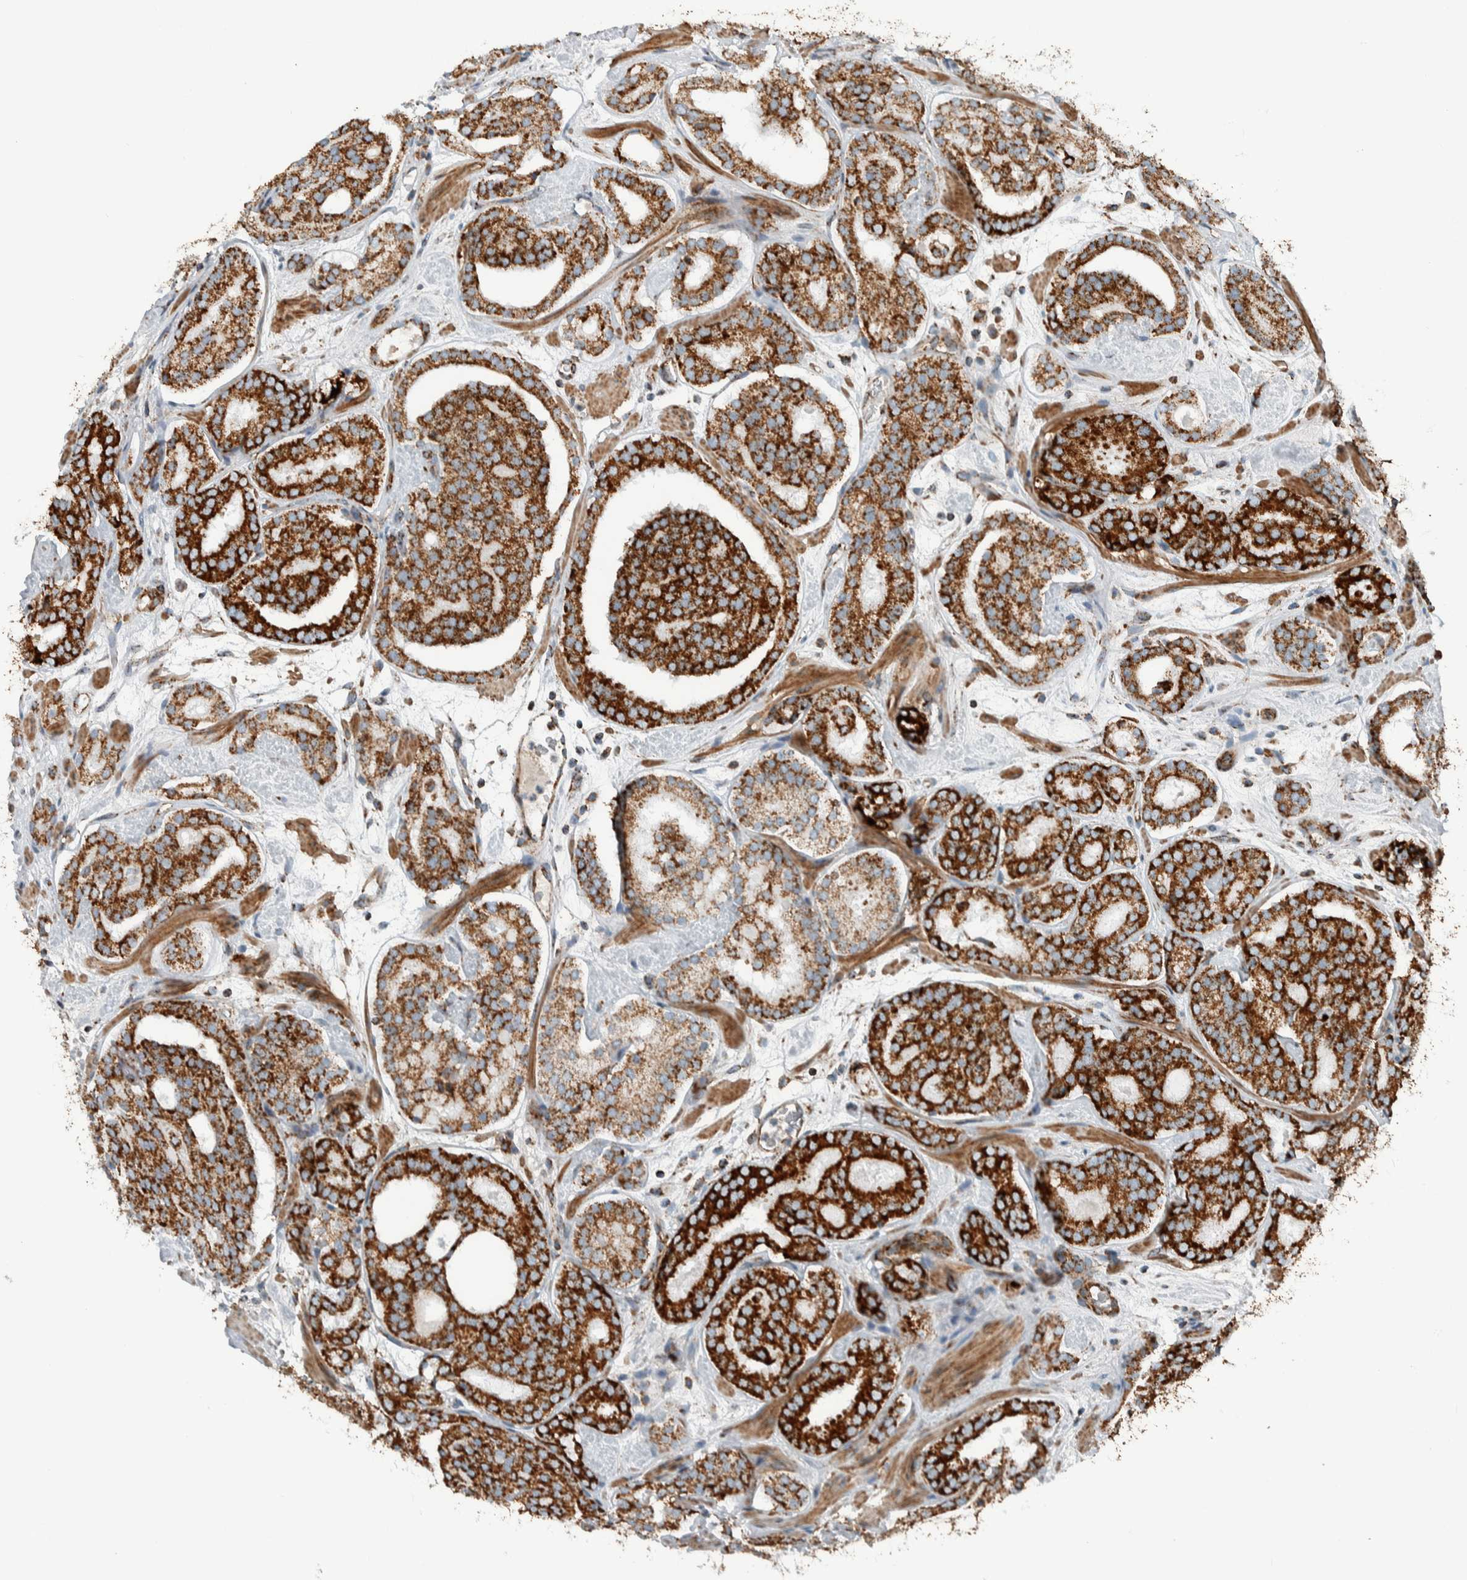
{"staining": {"intensity": "strong", "quantity": ">75%", "location": "cytoplasmic/membranous"}, "tissue": "prostate cancer", "cell_type": "Tumor cells", "image_type": "cancer", "snomed": [{"axis": "morphology", "description": "Adenocarcinoma, Low grade"}, {"axis": "topography", "description": "Prostate"}], "caption": "This photomicrograph demonstrates immunohistochemistry (IHC) staining of human prostate low-grade adenocarcinoma, with high strong cytoplasmic/membranous staining in approximately >75% of tumor cells.", "gene": "CNTROB", "patient": {"sex": "male", "age": 69}}